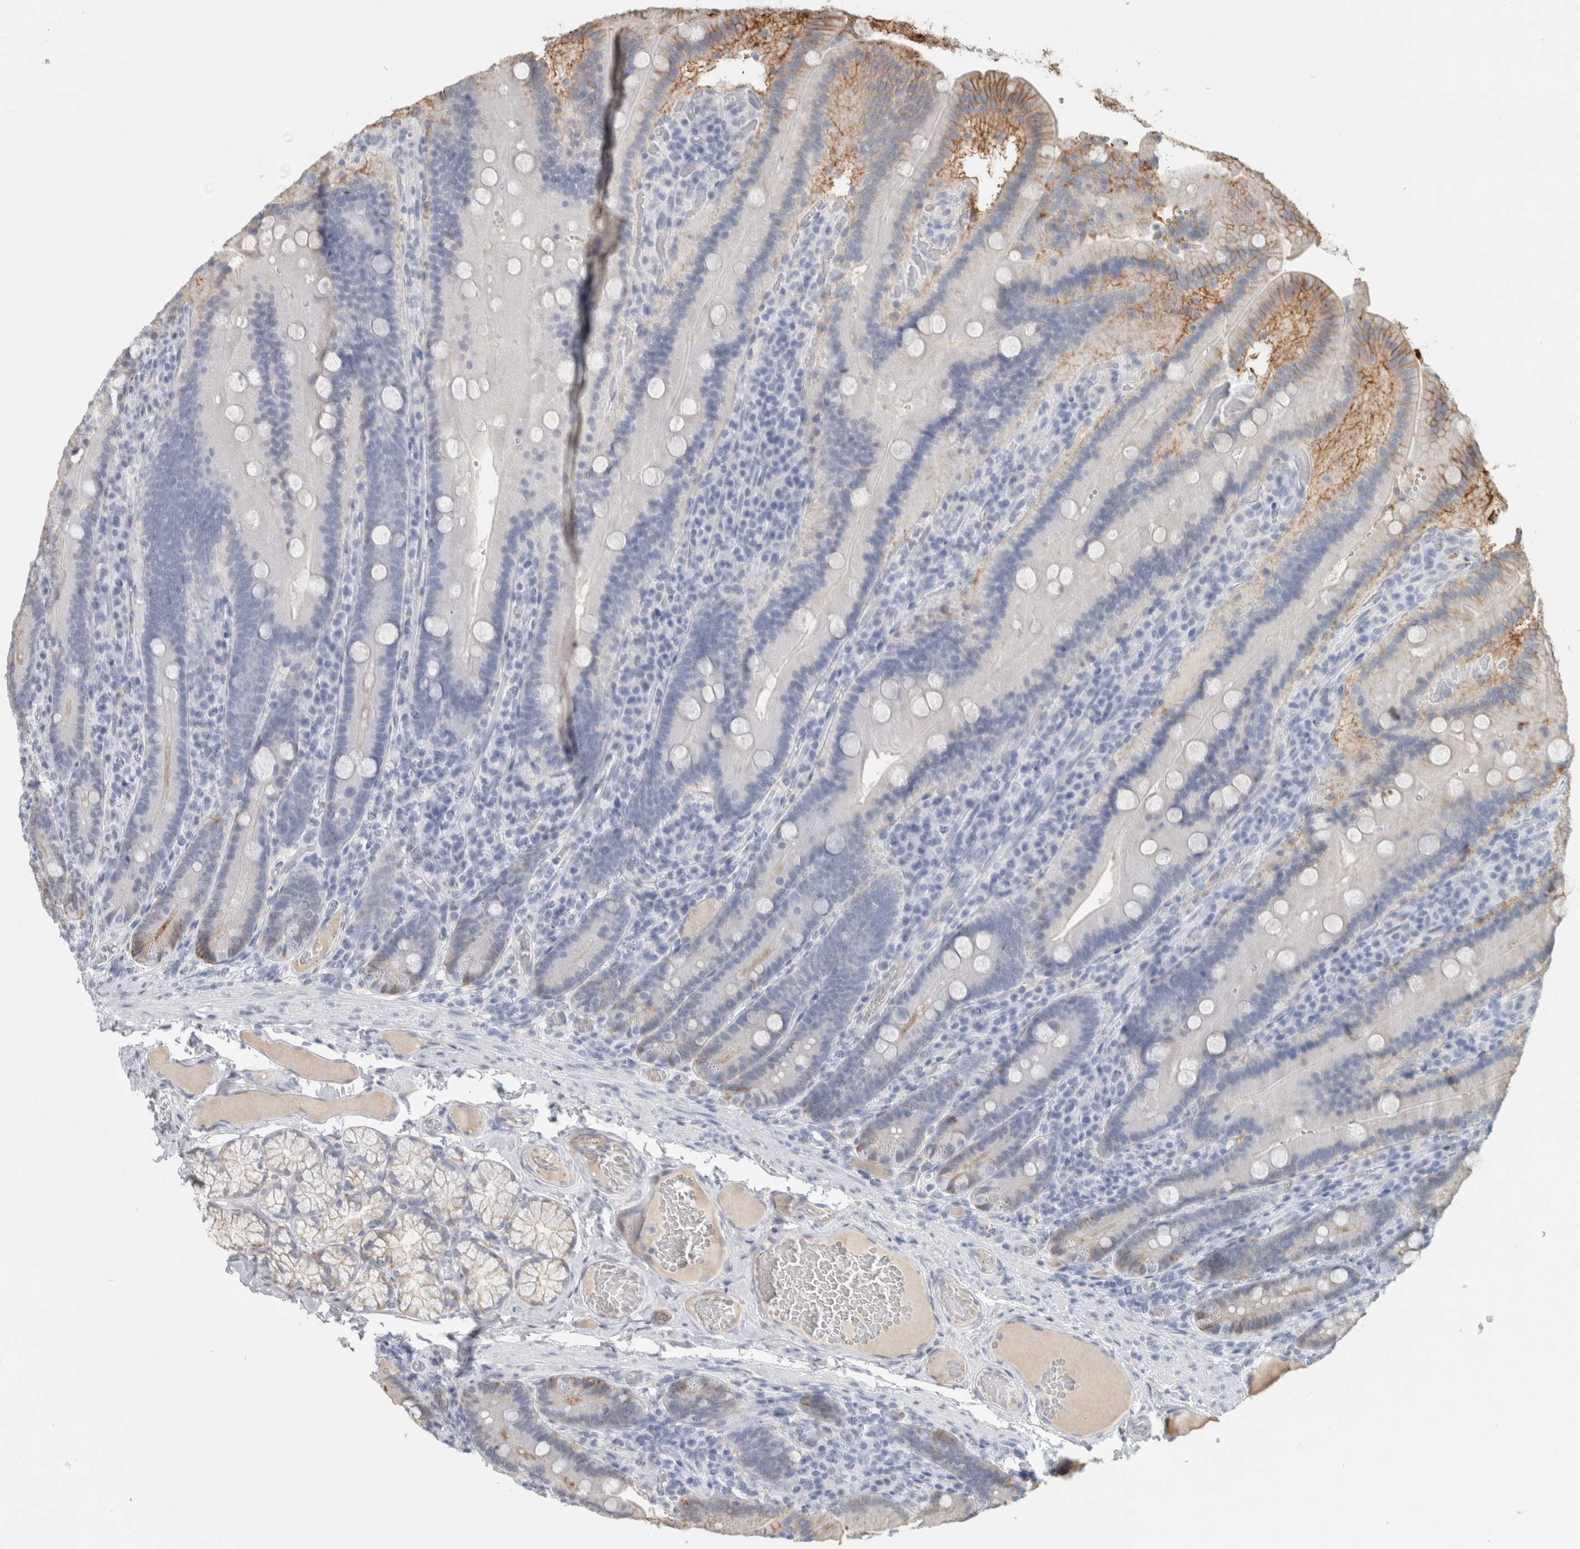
{"staining": {"intensity": "moderate", "quantity": "<25%", "location": "cytoplasmic/membranous"}, "tissue": "duodenum", "cell_type": "Glandular cells", "image_type": "normal", "snomed": [{"axis": "morphology", "description": "Normal tissue, NOS"}, {"axis": "topography", "description": "Duodenum"}], "caption": "Duodenum stained for a protein shows moderate cytoplasmic/membranous positivity in glandular cells. The staining was performed using DAB (3,3'-diaminobenzidine), with brown indicating positive protein expression. Nuclei are stained blue with hematoxylin.", "gene": "TSPAN8", "patient": {"sex": "female", "age": 62}}